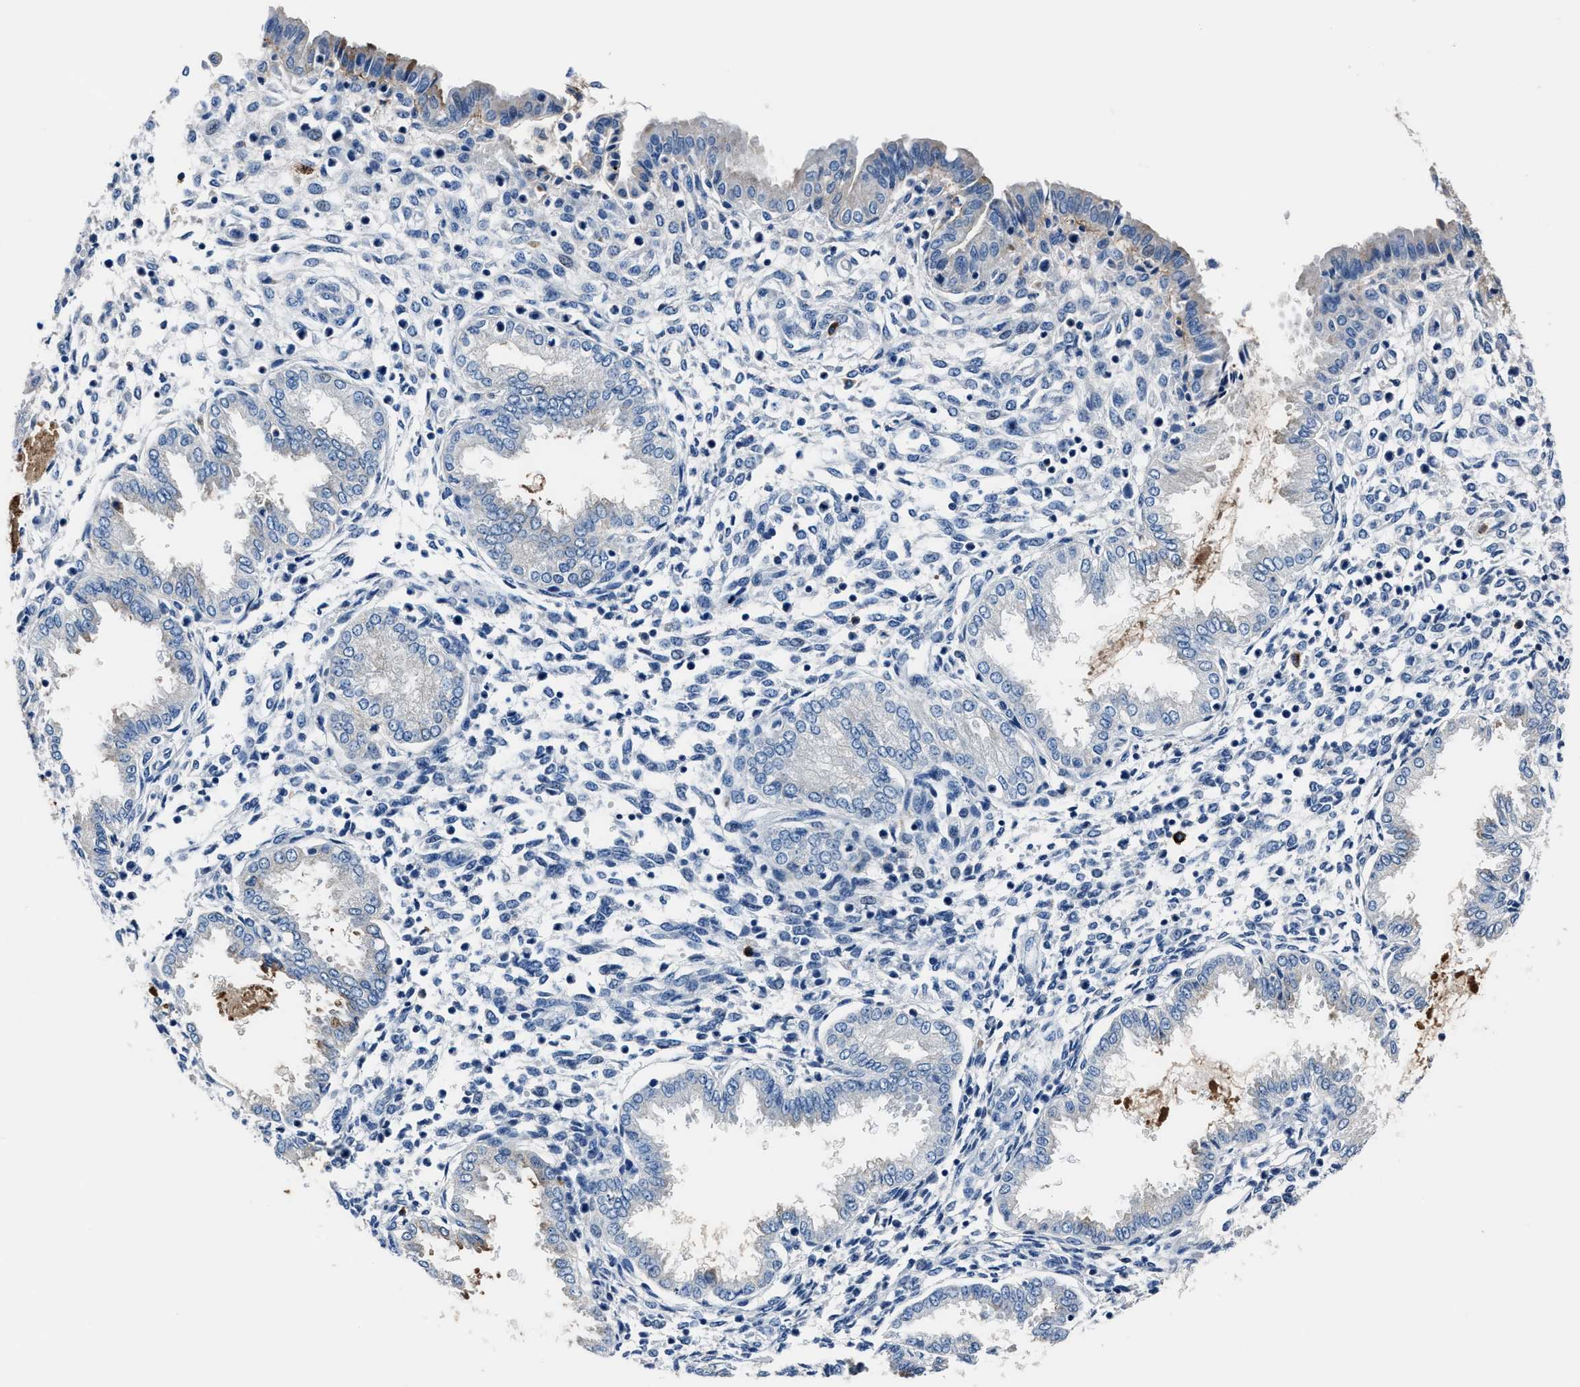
{"staining": {"intensity": "negative", "quantity": "none", "location": "none"}, "tissue": "endometrium", "cell_type": "Cells in endometrial stroma", "image_type": "normal", "snomed": [{"axis": "morphology", "description": "Normal tissue, NOS"}, {"axis": "topography", "description": "Endometrium"}], "caption": "Image shows no protein staining in cells in endometrial stroma of normal endometrium.", "gene": "FGL2", "patient": {"sex": "female", "age": 33}}